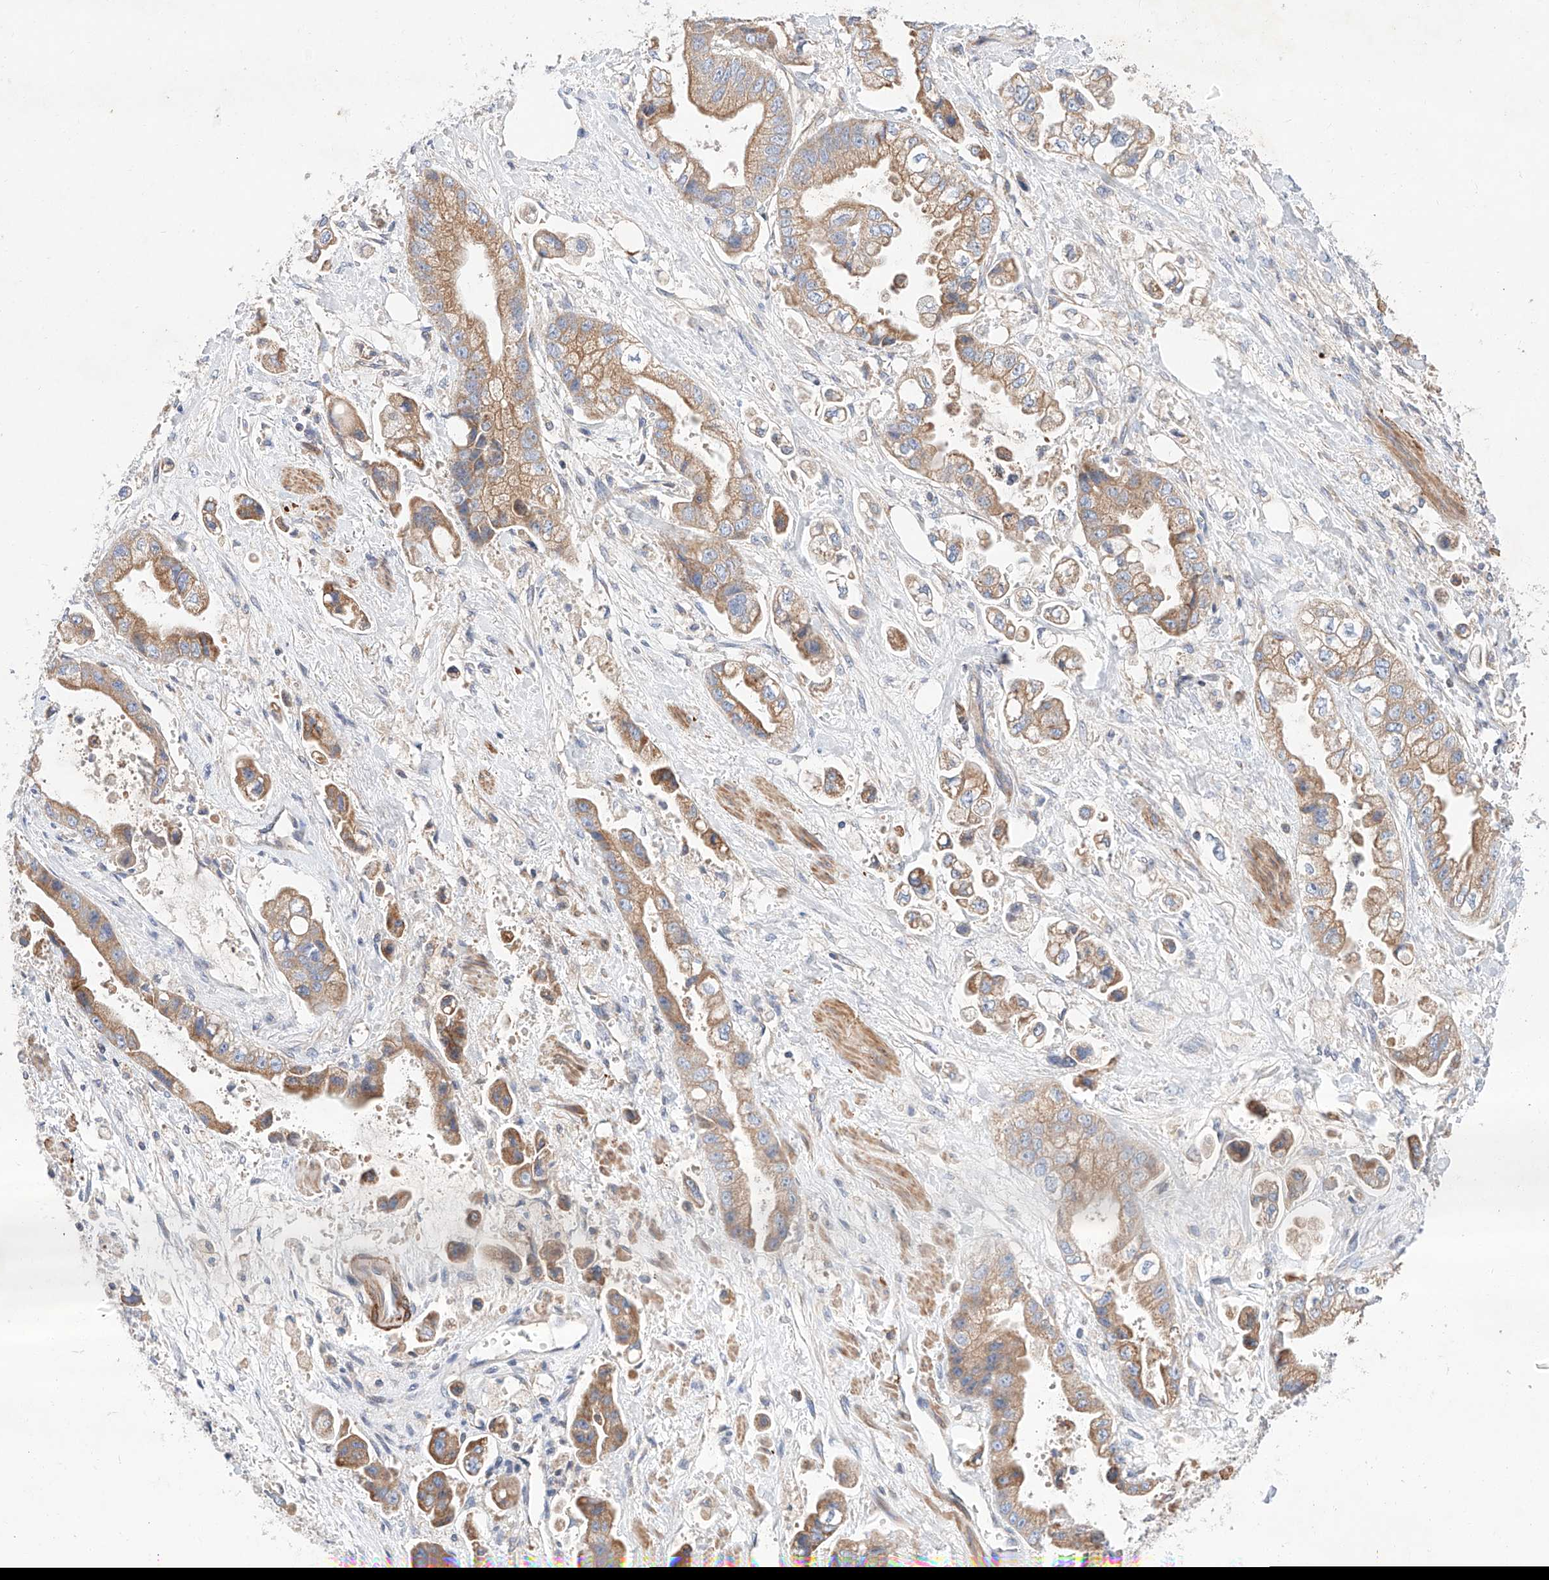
{"staining": {"intensity": "moderate", "quantity": ">75%", "location": "cytoplasmic/membranous"}, "tissue": "stomach cancer", "cell_type": "Tumor cells", "image_type": "cancer", "snomed": [{"axis": "morphology", "description": "Adenocarcinoma, NOS"}, {"axis": "topography", "description": "Stomach"}], "caption": "Stomach cancer (adenocarcinoma) stained with a brown dye reveals moderate cytoplasmic/membranous positive positivity in about >75% of tumor cells.", "gene": "C6orf118", "patient": {"sex": "male", "age": 62}}